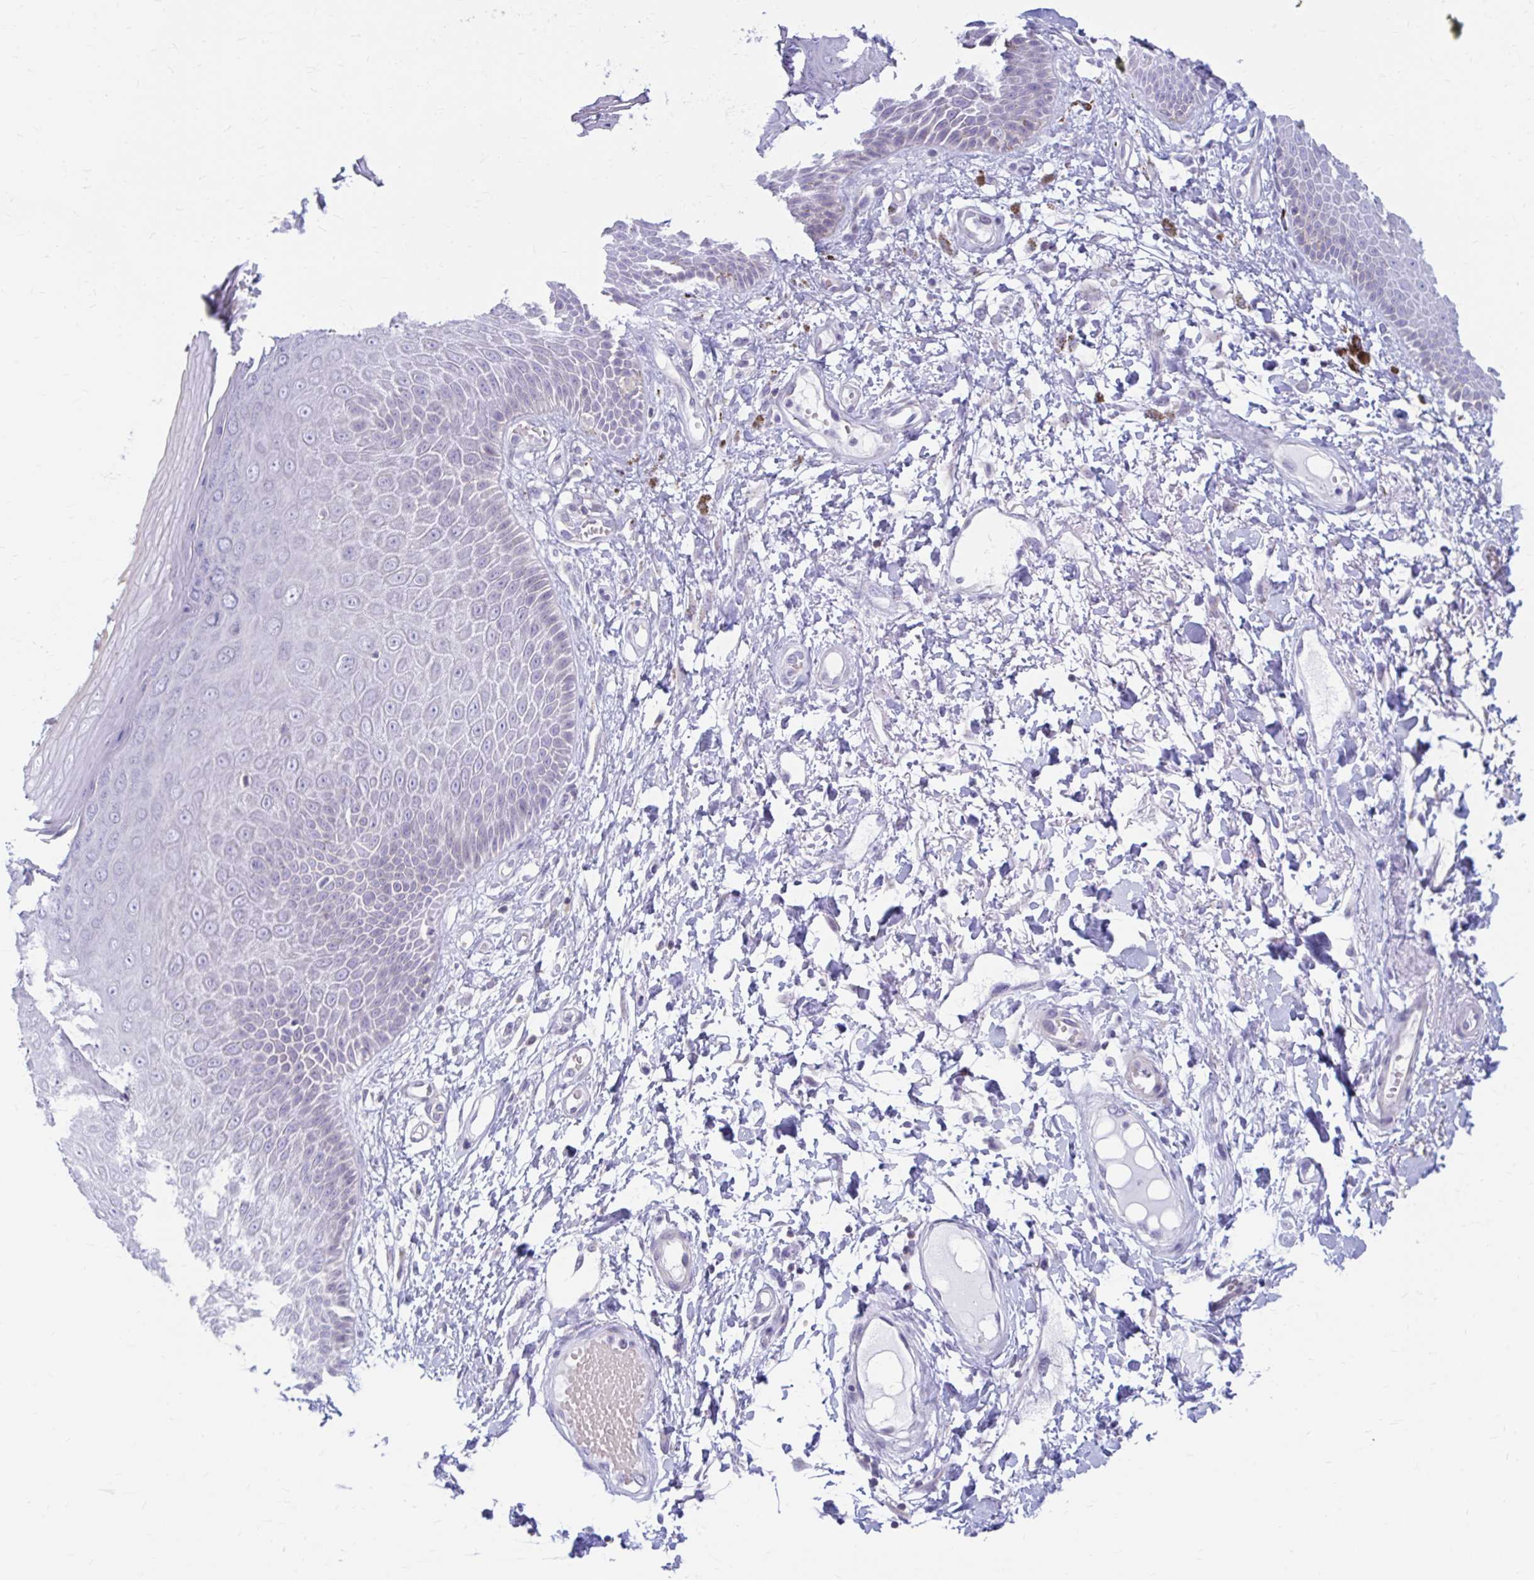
{"staining": {"intensity": "weak", "quantity": "<25%", "location": "nuclear"}, "tissue": "skin", "cell_type": "Epidermal cells", "image_type": "normal", "snomed": [{"axis": "morphology", "description": "Normal tissue, NOS"}, {"axis": "topography", "description": "Anal"}, {"axis": "topography", "description": "Peripheral nerve tissue"}], "caption": "The photomicrograph exhibits no staining of epidermal cells in benign skin. The staining was performed using DAB (3,3'-diaminobenzidine) to visualize the protein expression in brown, while the nuclei were stained in blue with hematoxylin (Magnification: 20x).", "gene": "RADIL", "patient": {"sex": "male", "age": 78}}